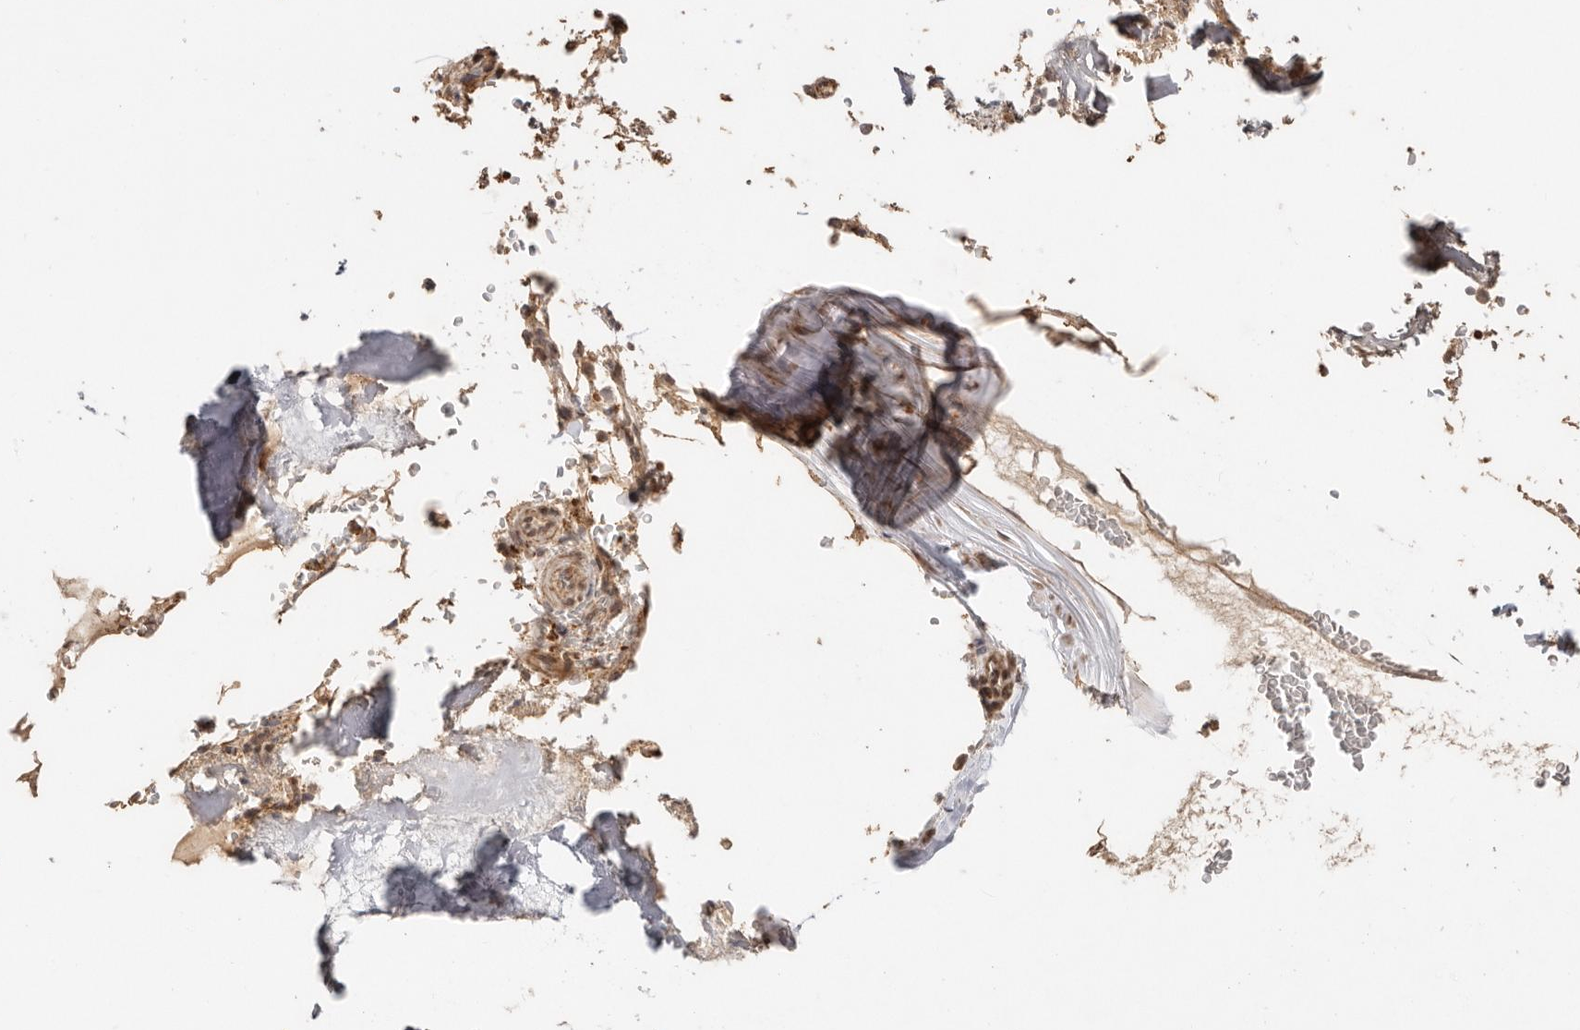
{"staining": {"intensity": "moderate", "quantity": "25%-75%", "location": "cytoplasmic/membranous,nuclear"}, "tissue": "bone marrow", "cell_type": "Hematopoietic cells", "image_type": "normal", "snomed": [{"axis": "morphology", "description": "Normal tissue, NOS"}, {"axis": "topography", "description": "Bone marrow"}], "caption": "Immunohistochemical staining of unremarkable bone marrow exhibits medium levels of moderate cytoplasmic/membranous,nuclear positivity in about 25%-75% of hematopoietic cells.", "gene": "NDUFB11", "patient": {"sex": "male", "age": 70}}